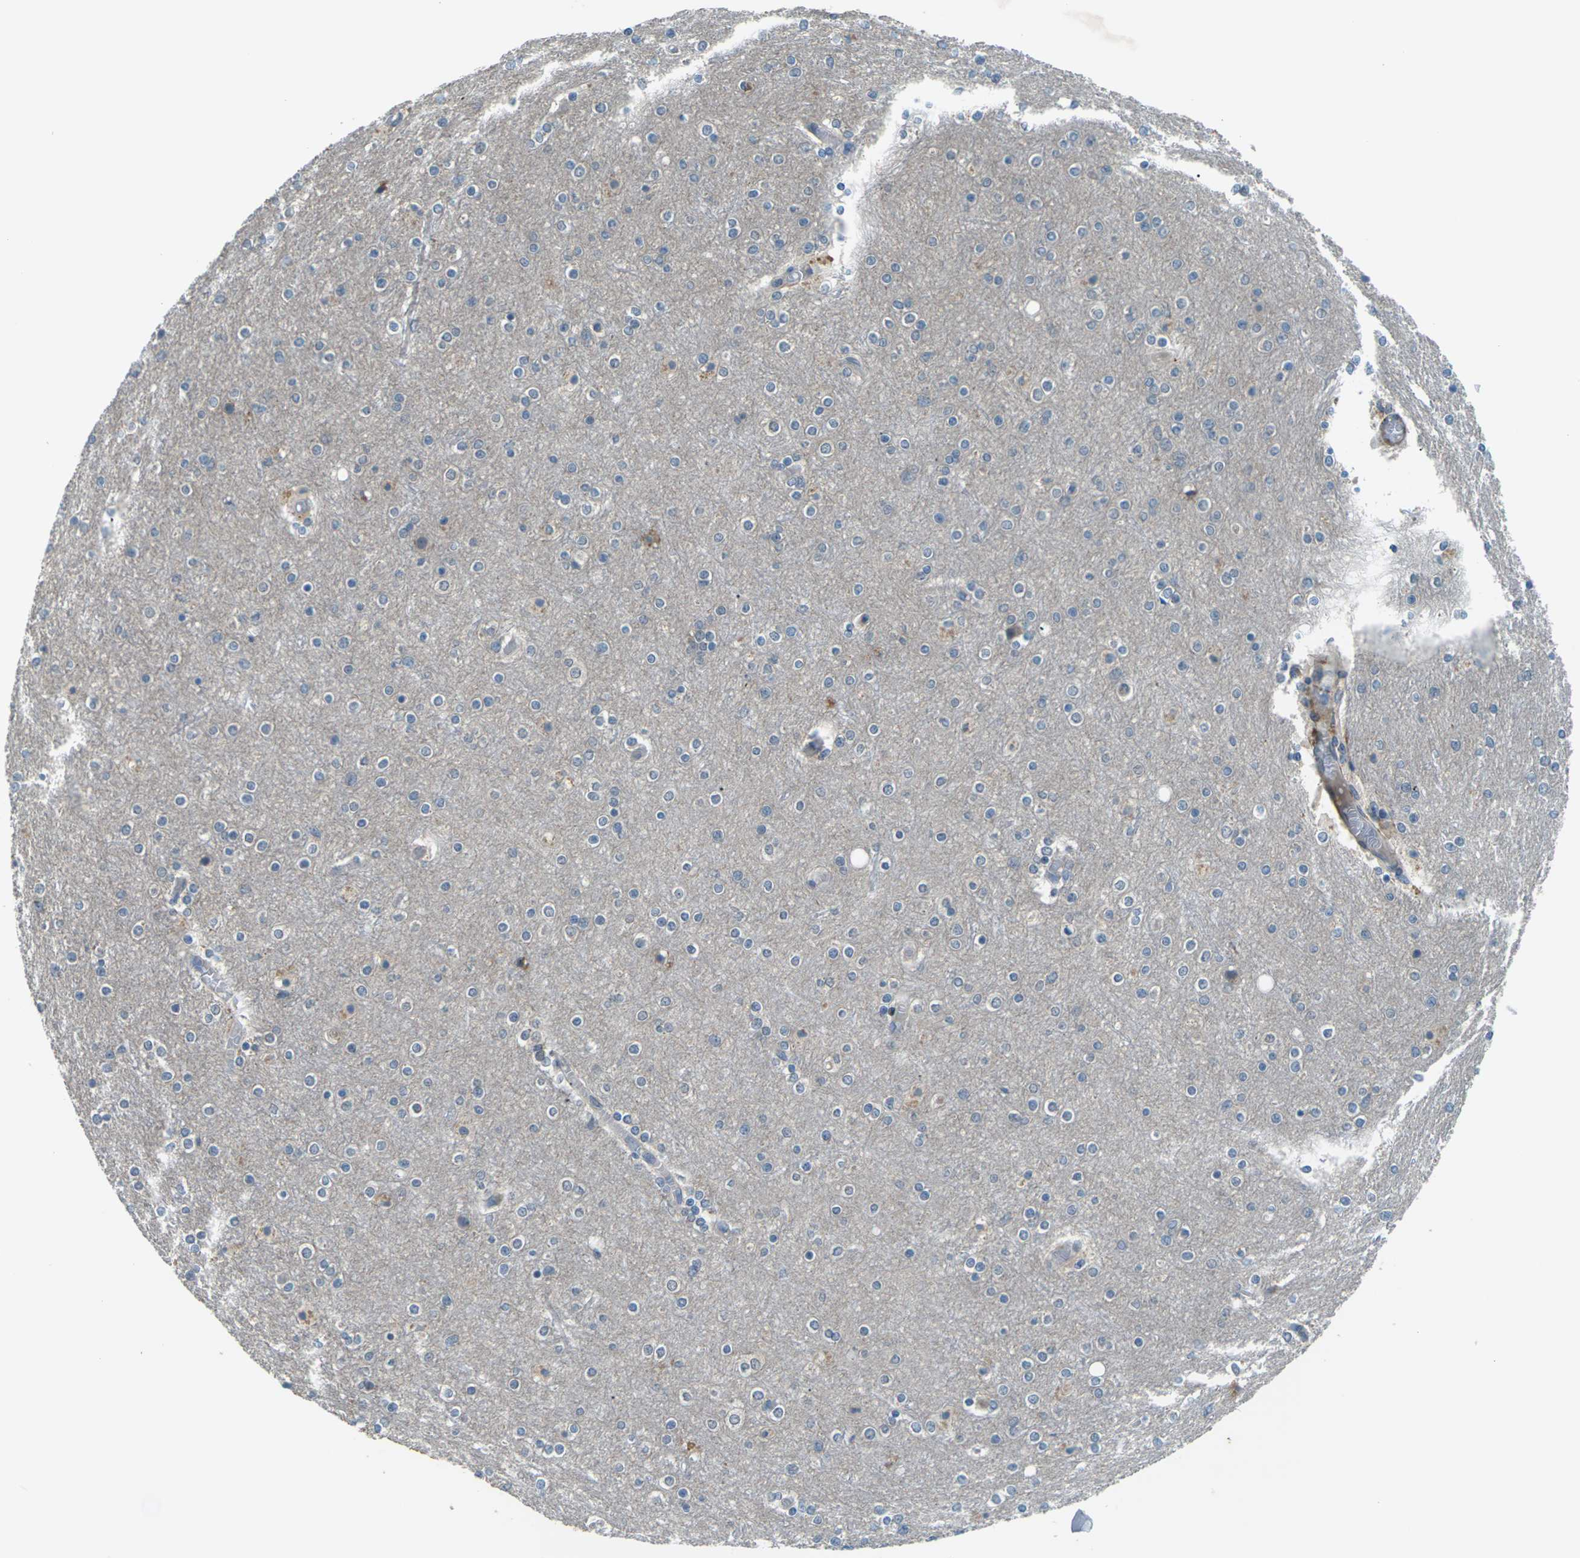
{"staining": {"intensity": "negative", "quantity": "none", "location": "none"}, "tissue": "cerebral cortex", "cell_type": "Endothelial cells", "image_type": "normal", "snomed": [{"axis": "morphology", "description": "Normal tissue, NOS"}, {"axis": "topography", "description": "Cerebral cortex"}], "caption": "Immunohistochemistry (IHC) photomicrograph of benign cerebral cortex: cerebral cortex stained with DAB shows no significant protein staining in endothelial cells.", "gene": "SLC13A3", "patient": {"sex": "female", "age": 54}}